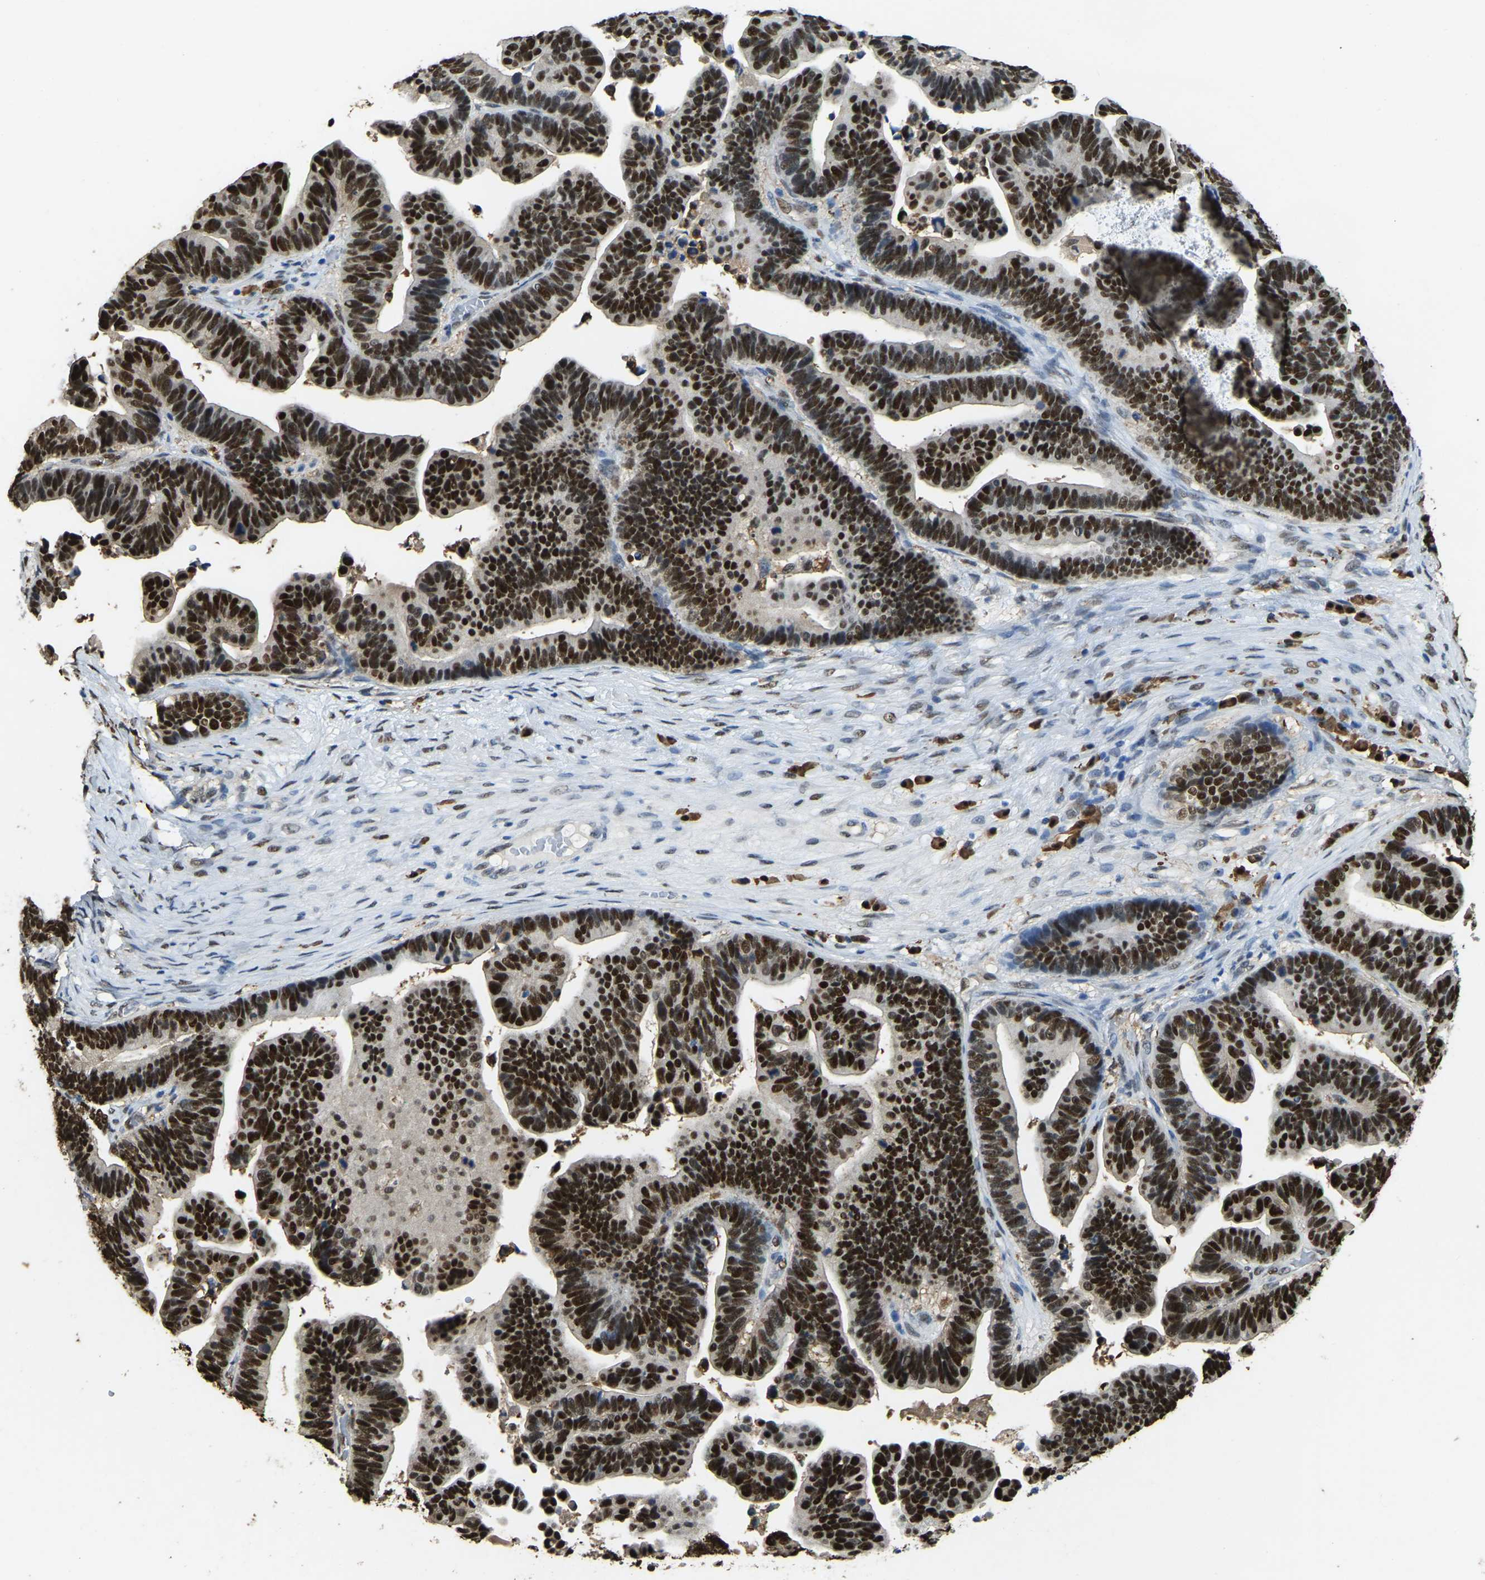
{"staining": {"intensity": "strong", "quantity": ">75%", "location": "nuclear"}, "tissue": "ovarian cancer", "cell_type": "Tumor cells", "image_type": "cancer", "snomed": [{"axis": "morphology", "description": "Cystadenocarcinoma, serous, NOS"}, {"axis": "topography", "description": "Ovary"}], "caption": "The immunohistochemical stain shows strong nuclear positivity in tumor cells of ovarian cancer (serous cystadenocarcinoma) tissue.", "gene": "NANS", "patient": {"sex": "female", "age": 56}}